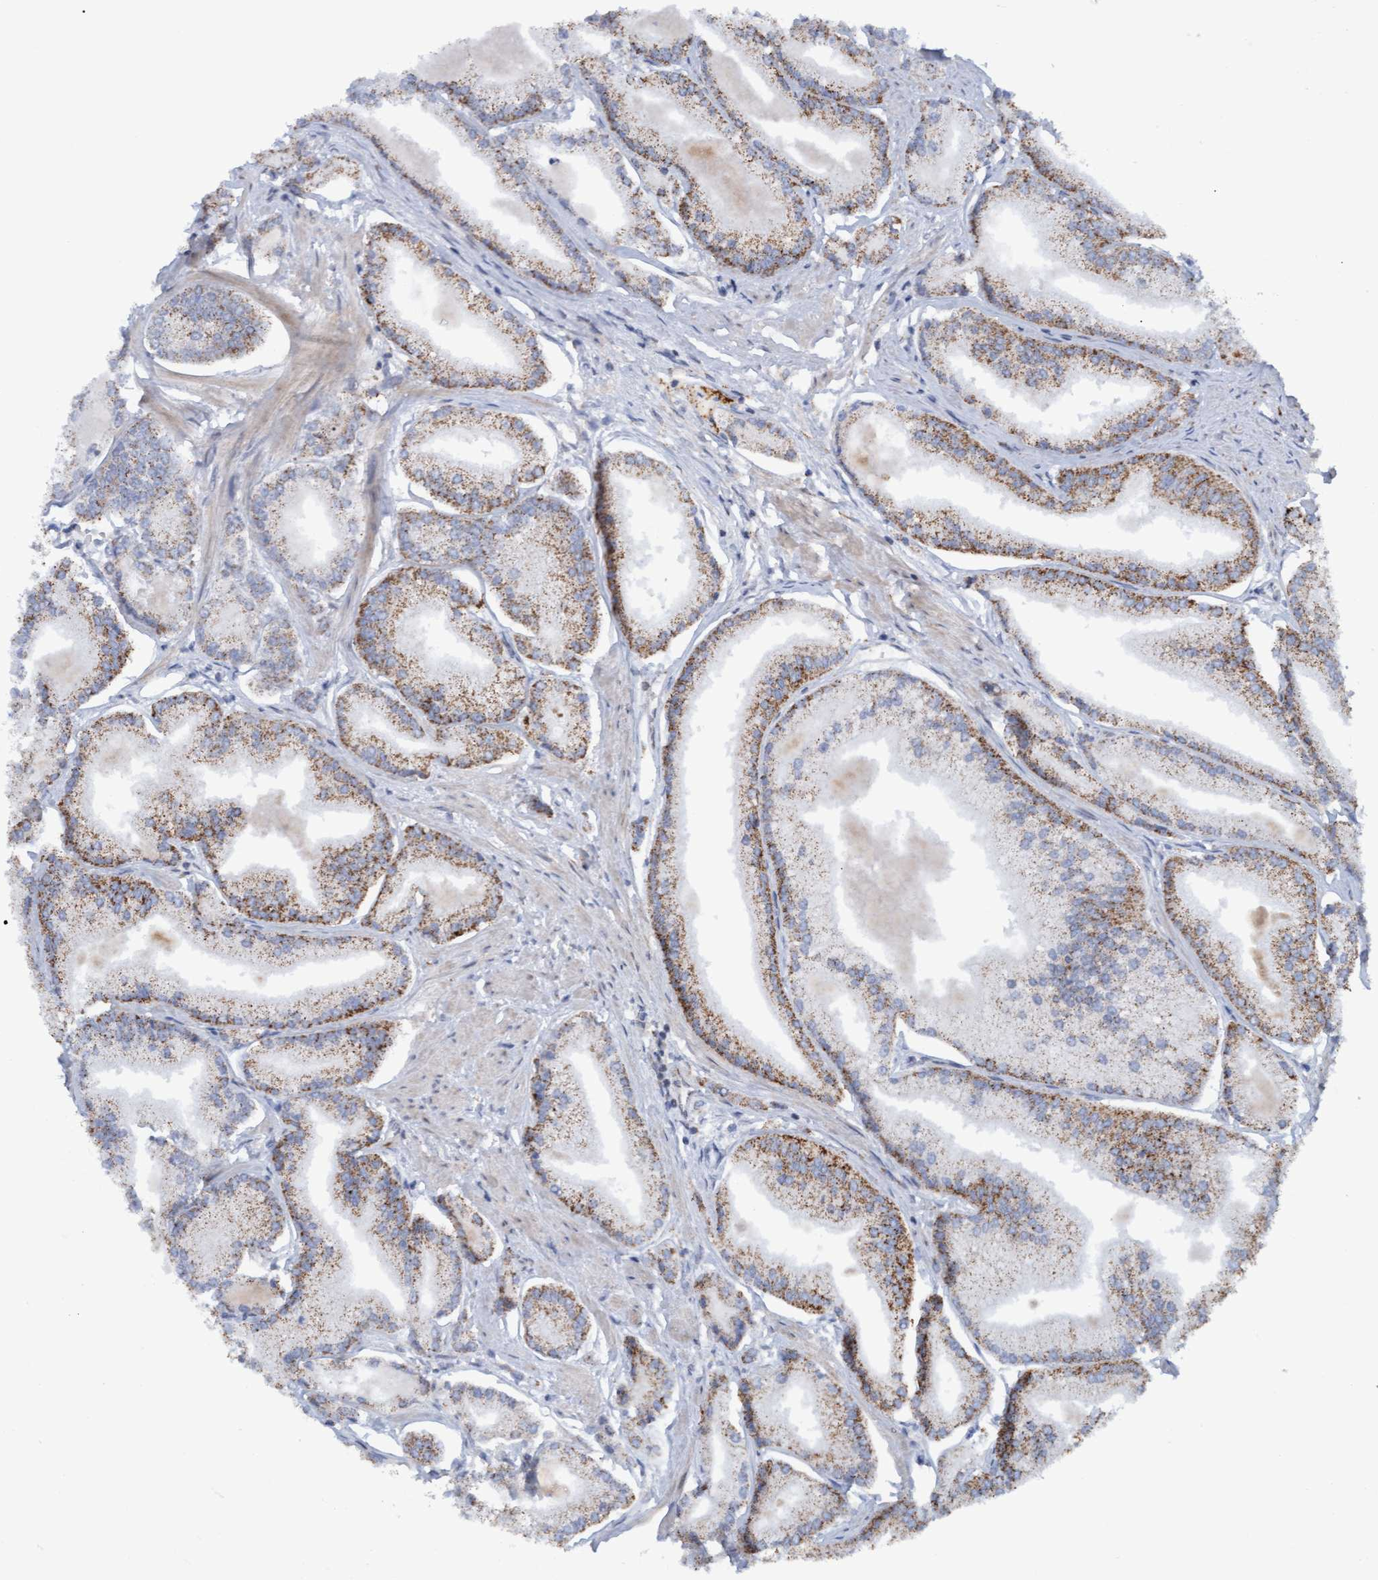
{"staining": {"intensity": "moderate", "quantity": ">75%", "location": "cytoplasmic/membranous"}, "tissue": "prostate cancer", "cell_type": "Tumor cells", "image_type": "cancer", "snomed": [{"axis": "morphology", "description": "Adenocarcinoma, Low grade"}, {"axis": "topography", "description": "Prostate"}], "caption": "Immunohistochemistry (IHC) of human prostate adenocarcinoma (low-grade) displays medium levels of moderate cytoplasmic/membranous staining in about >75% of tumor cells.", "gene": "MGLL", "patient": {"sex": "male", "age": 52}}